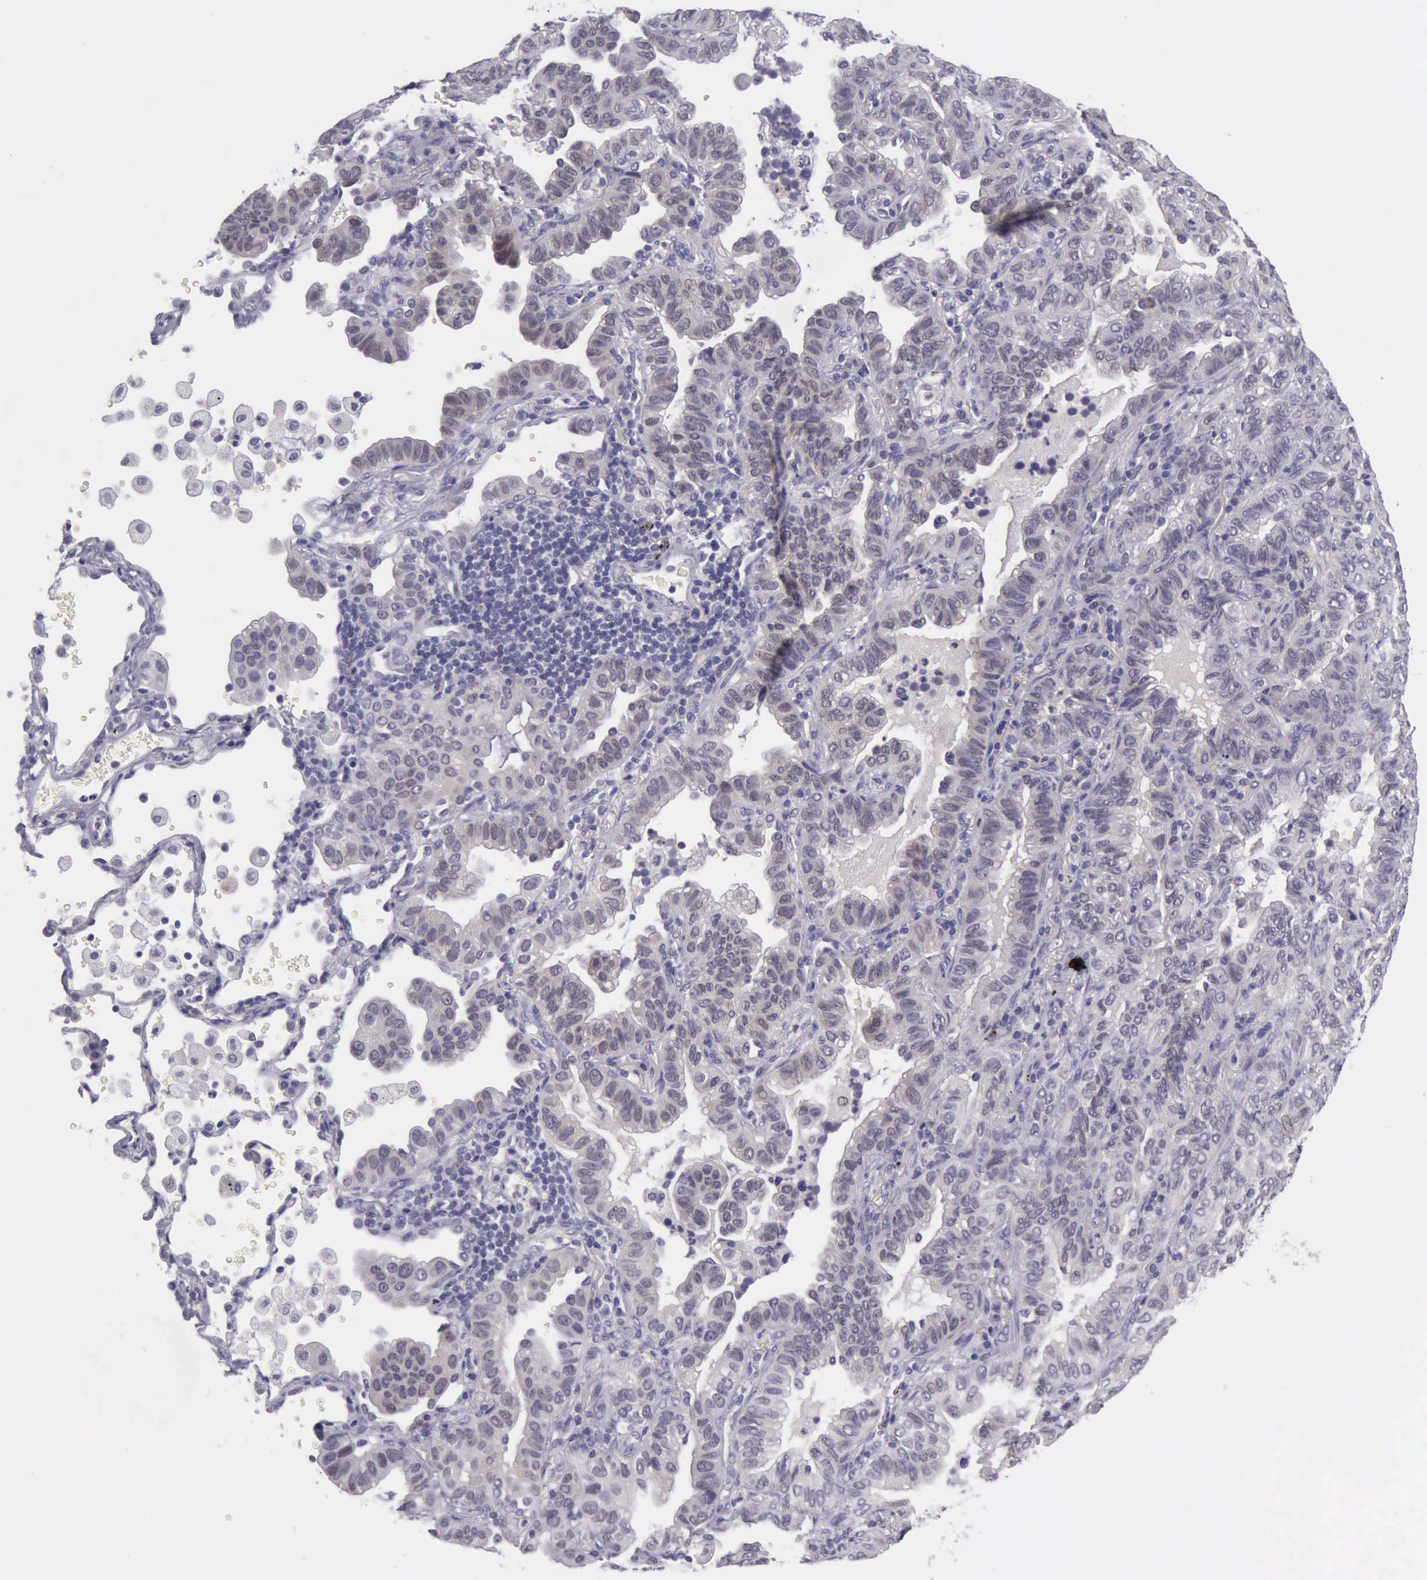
{"staining": {"intensity": "negative", "quantity": "none", "location": "none"}, "tissue": "lung cancer", "cell_type": "Tumor cells", "image_type": "cancer", "snomed": [{"axis": "morphology", "description": "Adenocarcinoma, NOS"}, {"axis": "topography", "description": "Lung"}], "caption": "This is an immunohistochemistry histopathology image of human adenocarcinoma (lung). There is no expression in tumor cells.", "gene": "ARNT2", "patient": {"sex": "female", "age": 50}}